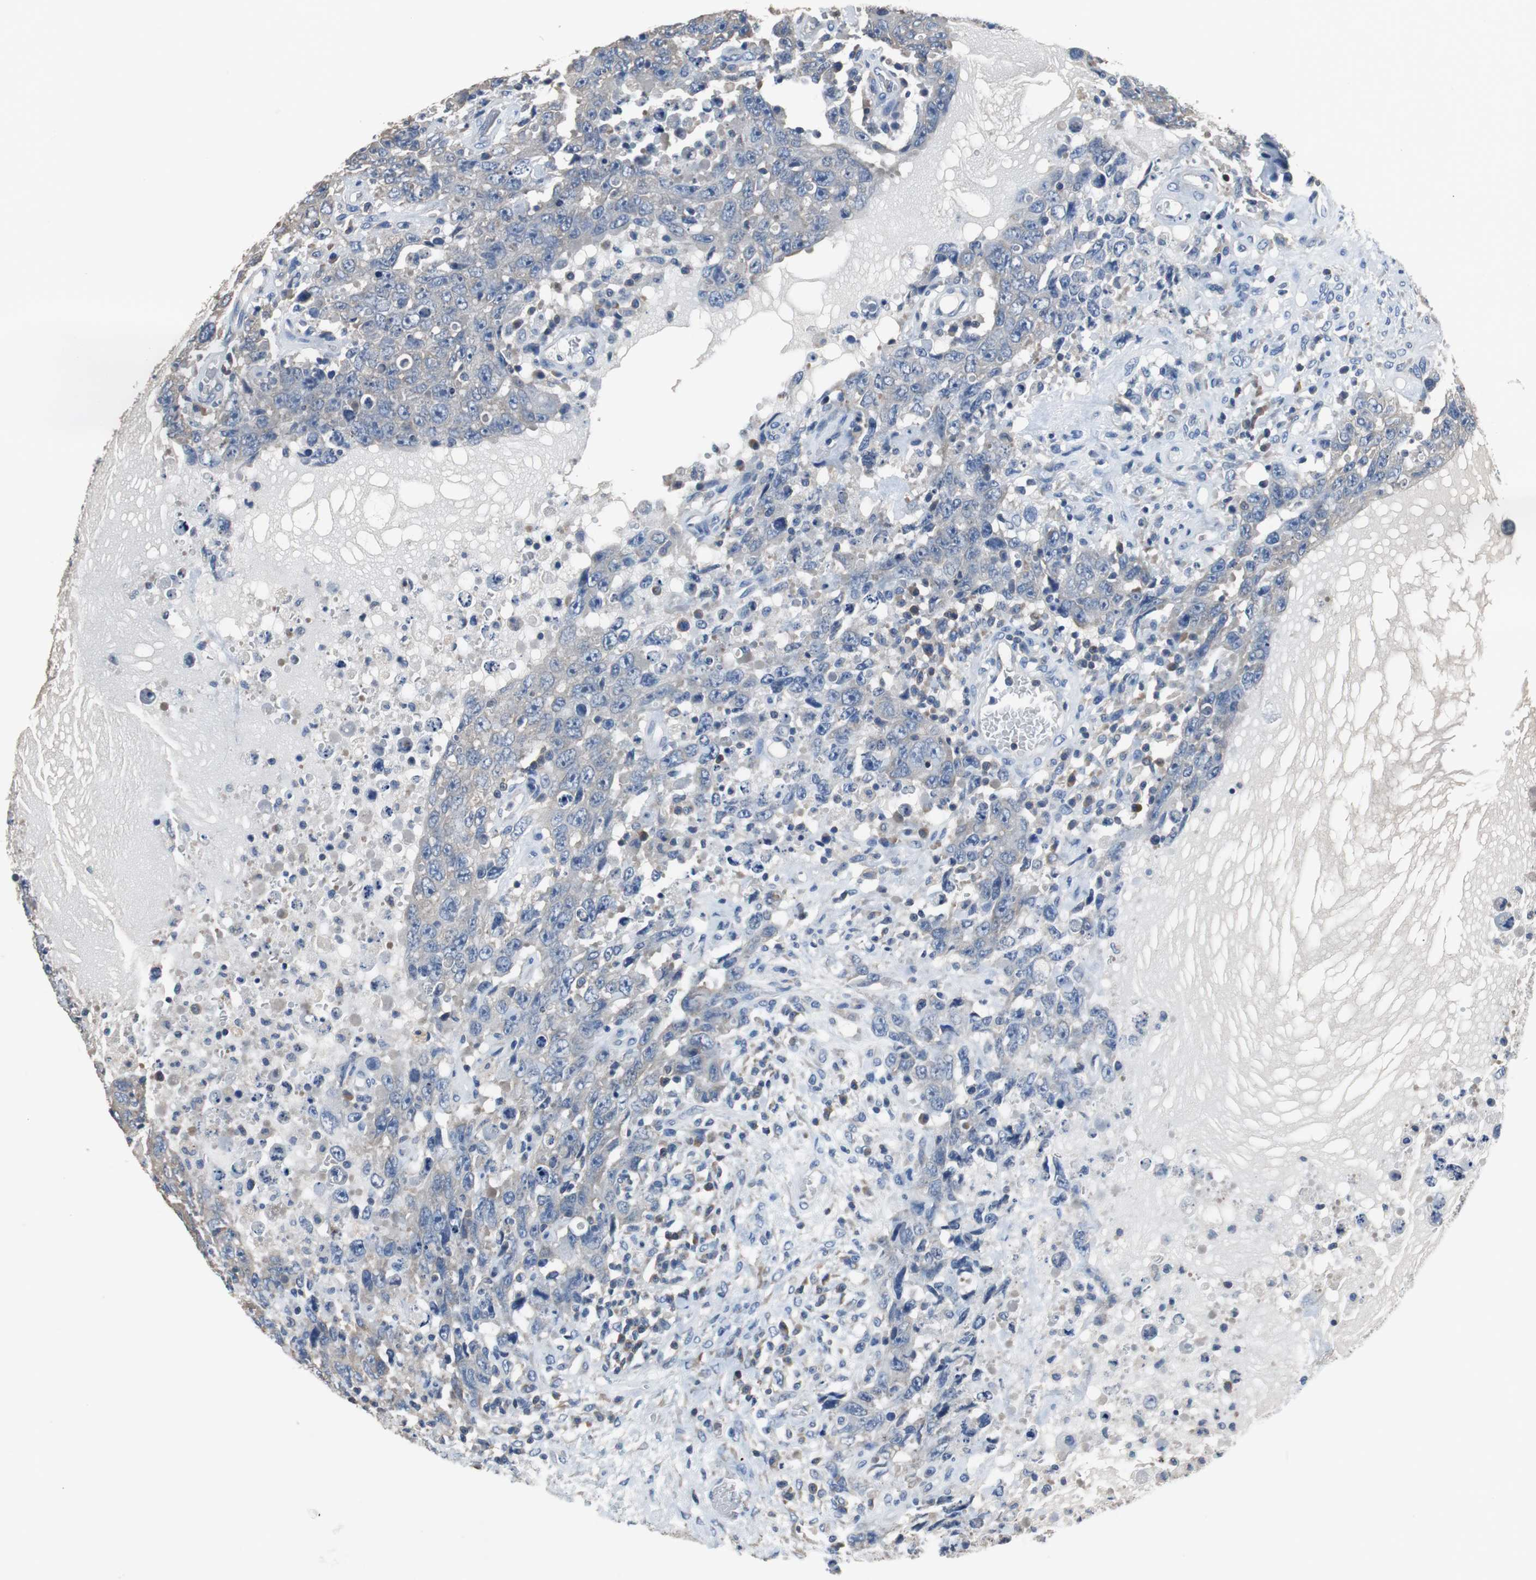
{"staining": {"intensity": "weak", "quantity": "<25%", "location": "cytoplasmic/membranous"}, "tissue": "testis cancer", "cell_type": "Tumor cells", "image_type": "cancer", "snomed": [{"axis": "morphology", "description": "Carcinoma, Embryonal, NOS"}, {"axis": "topography", "description": "Testis"}], "caption": "Testis cancer was stained to show a protein in brown. There is no significant positivity in tumor cells.", "gene": "PRKCA", "patient": {"sex": "male", "age": 26}}